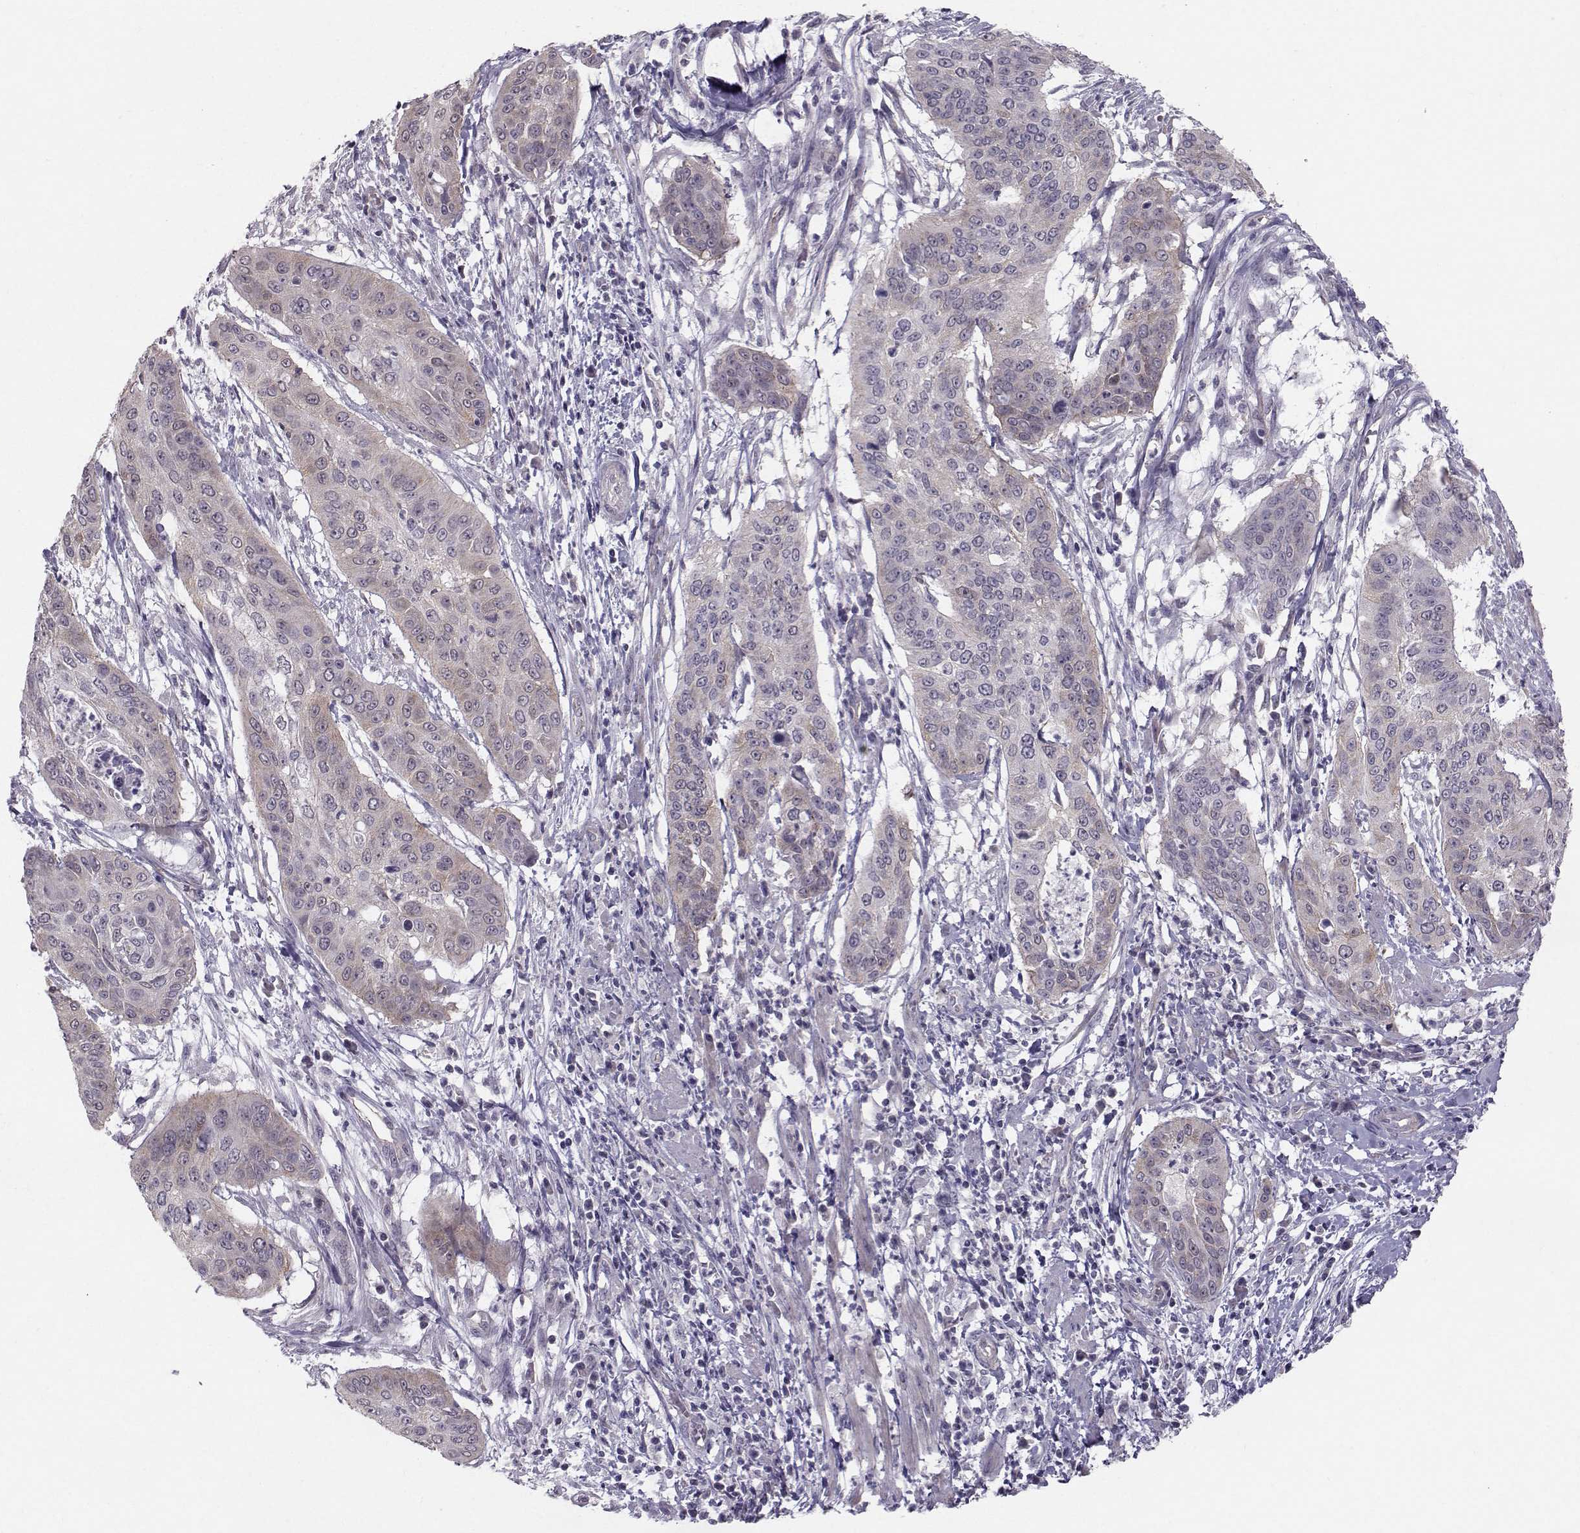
{"staining": {"intensity": "weak", "quantity": "25%-75%", "location": "cytoplasmic/membranous"}, "tissue": "cervical cancer", "cell_type": "Tumor cells", "image_type": "cancer", "snomed": [{"axis": "morphology", "description": "Squamous cell carcinoma, NOS"}, {"axis": "topography", "description": "Cervix"}], "caption": "A histopathology image of cervical squamous cell carcinoma stained for a protein shows weak cytoplasmic/membranous brown staining in tumor cells.", "gene": "MAST1", "patient": {"sex": "female", "age": 39}}